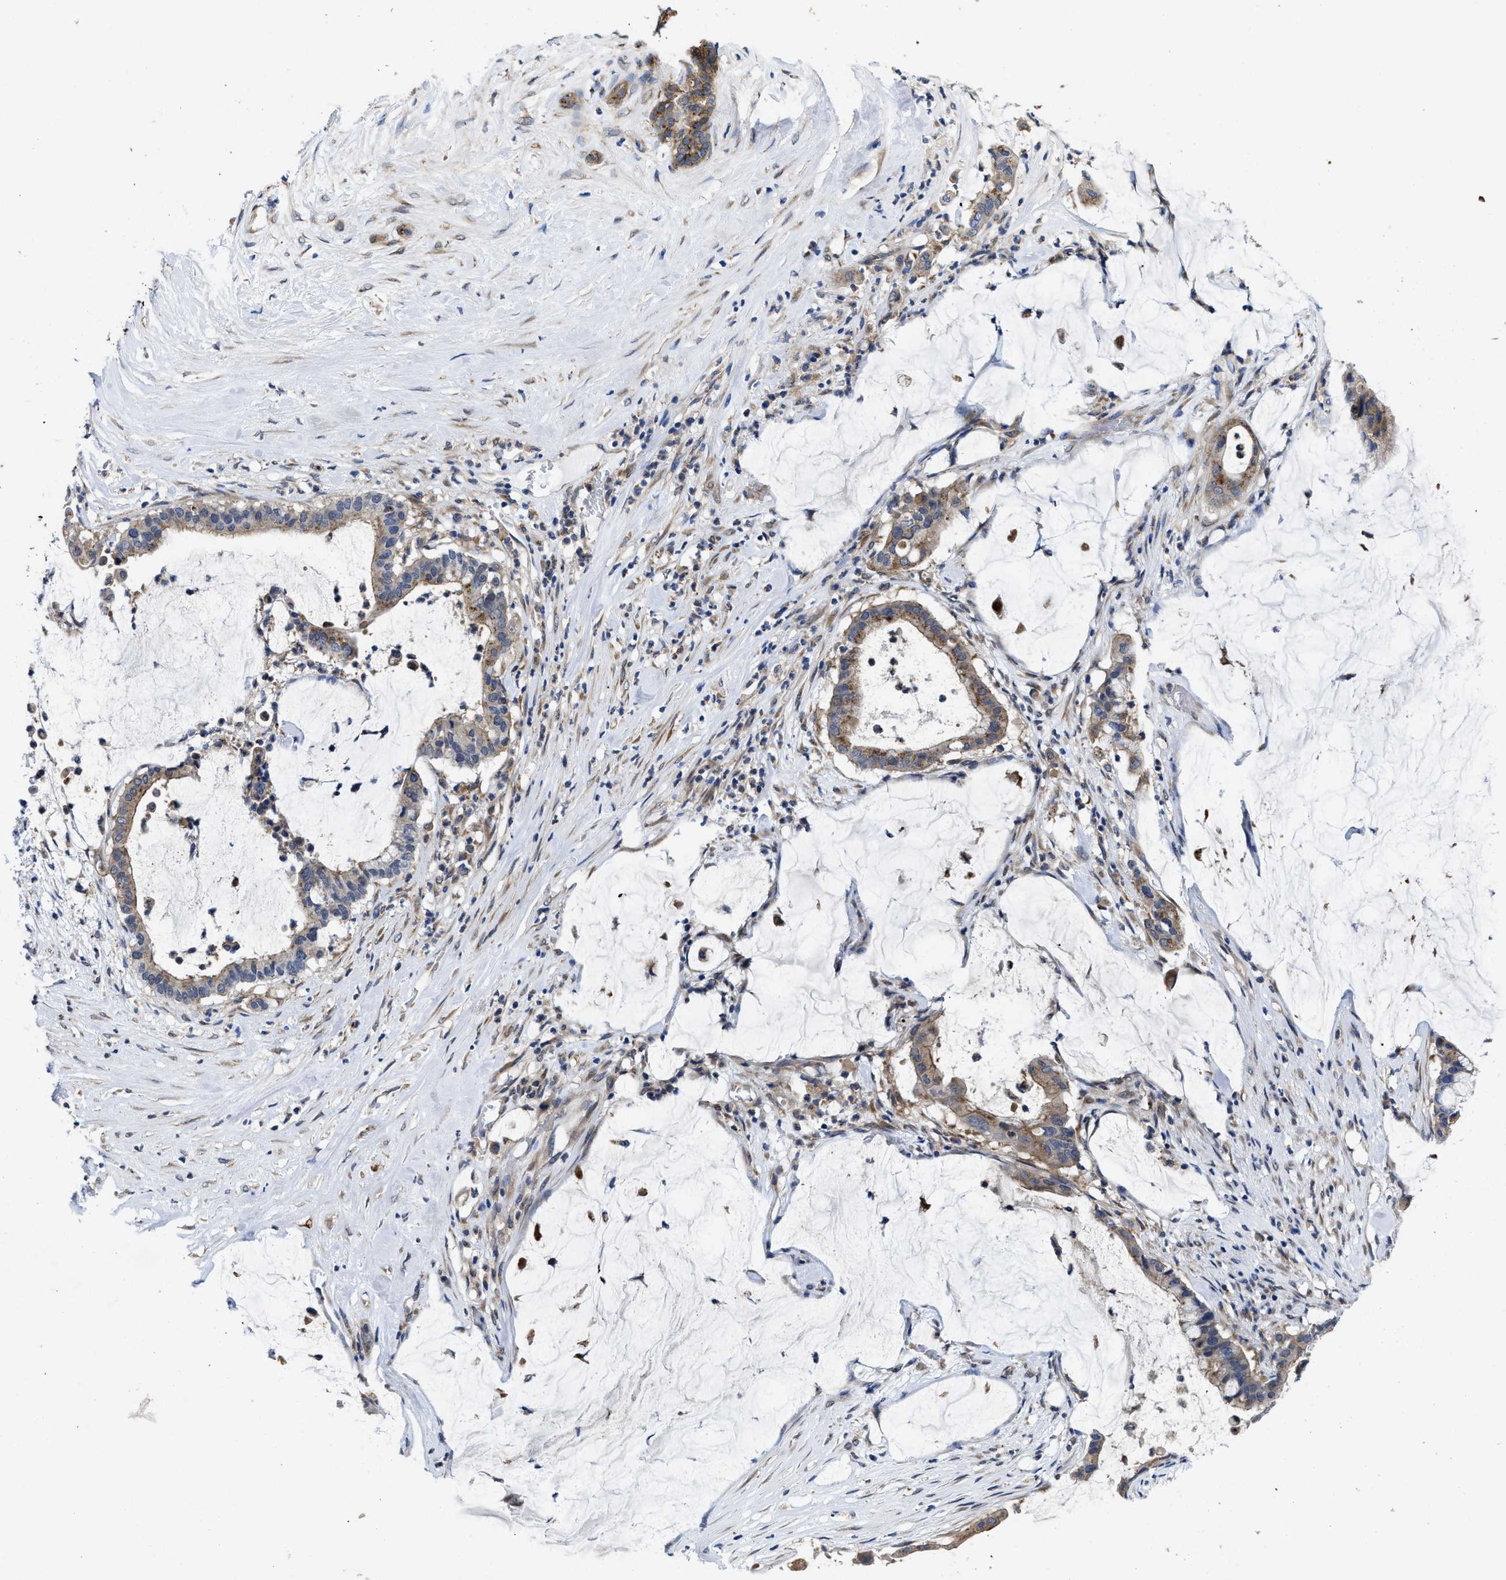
{"staining": {"intensity": "weak", "quantity": ">75%", "location": "cytoplasmic/membranous"}, "tissue": "pancreatic cancer", "cell_type": "Tumor cells", "image_type": "cancer", "snomed": [{"axis": "morphology", "description": "Adenocarcinoma, NOS"}, {"axis": "topography", "description": "Pancreas"}], "caption": "This photomicrograph demonstrates IHC staining of pancreatic cancer, with low weak cytoplasmic/membranous staining in about >75% of tumor cells.", "gene": "PKD2", "patient": {"sex": "male", "age": 41}}